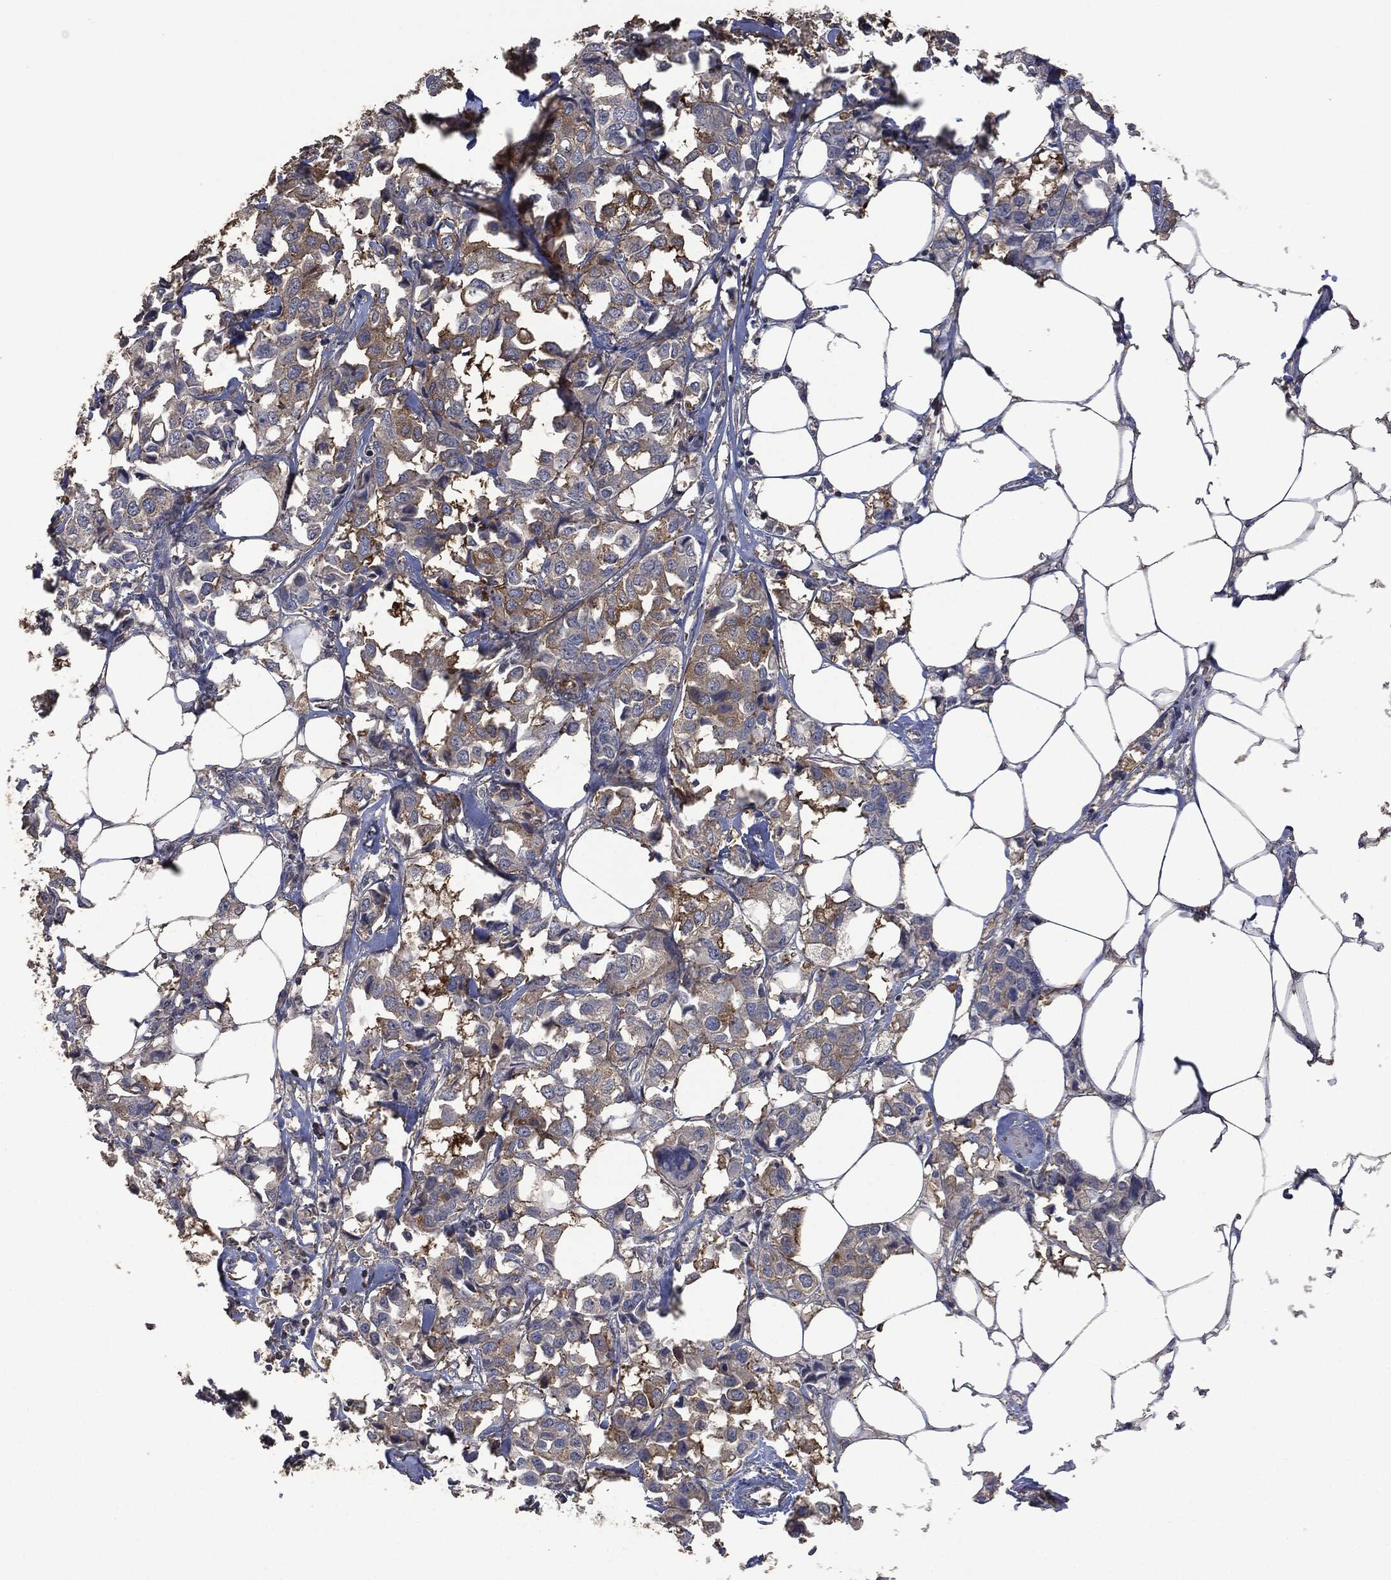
{"staining": {"intensity": "moderate", "quantity": "25%-75%", "location": "cytoplasmic/membranous"}, "tissue": "breast cancer", "cell_type": "Tumor cells", "image_type": "cancer", "snomed": [{"axis": "morphology", "description": "Duct carcinoma"}, {"axis": "topography", "description": "Breast"}], "caption": "A medium amount of moderate cytoplasmic/membranous staining is present in about 25%-75% of tumor cells in breast cancer (intraductal carcinoma) tissue. The staining was performed using DAB (3,3'-diaminobenzidine) to visualize the protein expression in brown, while the nuclei were stained in blue with hematoxylin (Magnification: 20x).", "gene": "MSLN", "patient": {"sex": "female", "age": 80}}